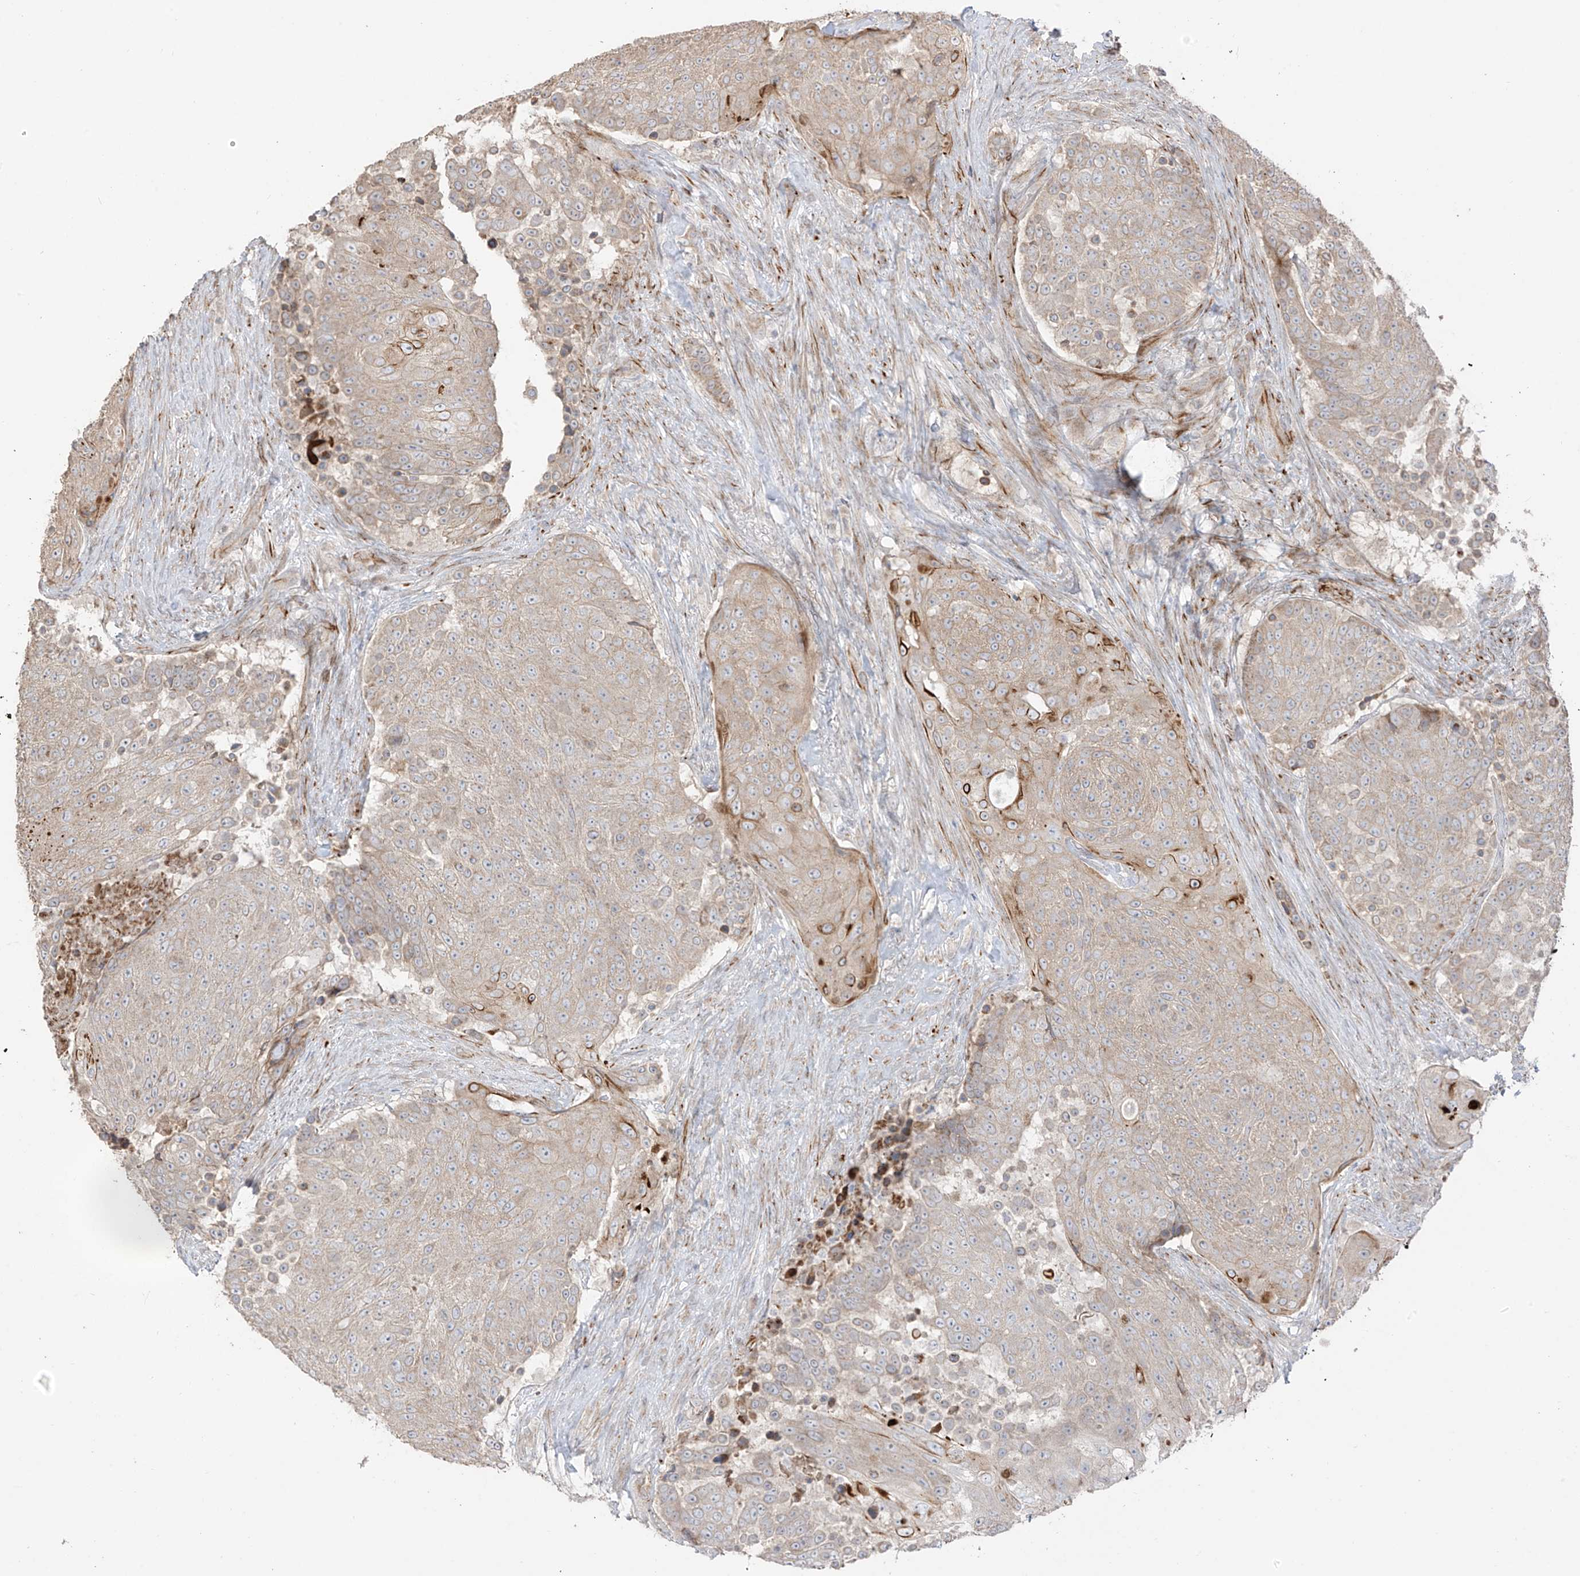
{"staining": {"intensity": "moderate", "quantity": "<25%", "location": "cytoplasmic/membranous"}, "tissue": "urothelial cancer", "cell_type": "Tumor cells", "image_type": "cancer", "snomed": [{"axis": "morphology", "description": "Urothelial carcinoma, High grade"}, {"axis": "topography", "description": "Urinary bladder"}], "caption": "IHC histopathology image of human urothelial cancer stained for a protein (brown), which exhibits low levels of moderate cytoplasmic/membranous positivity in approximately <25% of tumor cells.", "gene": "DCDC2", "patient": {"sex": "female", "age": 63}}